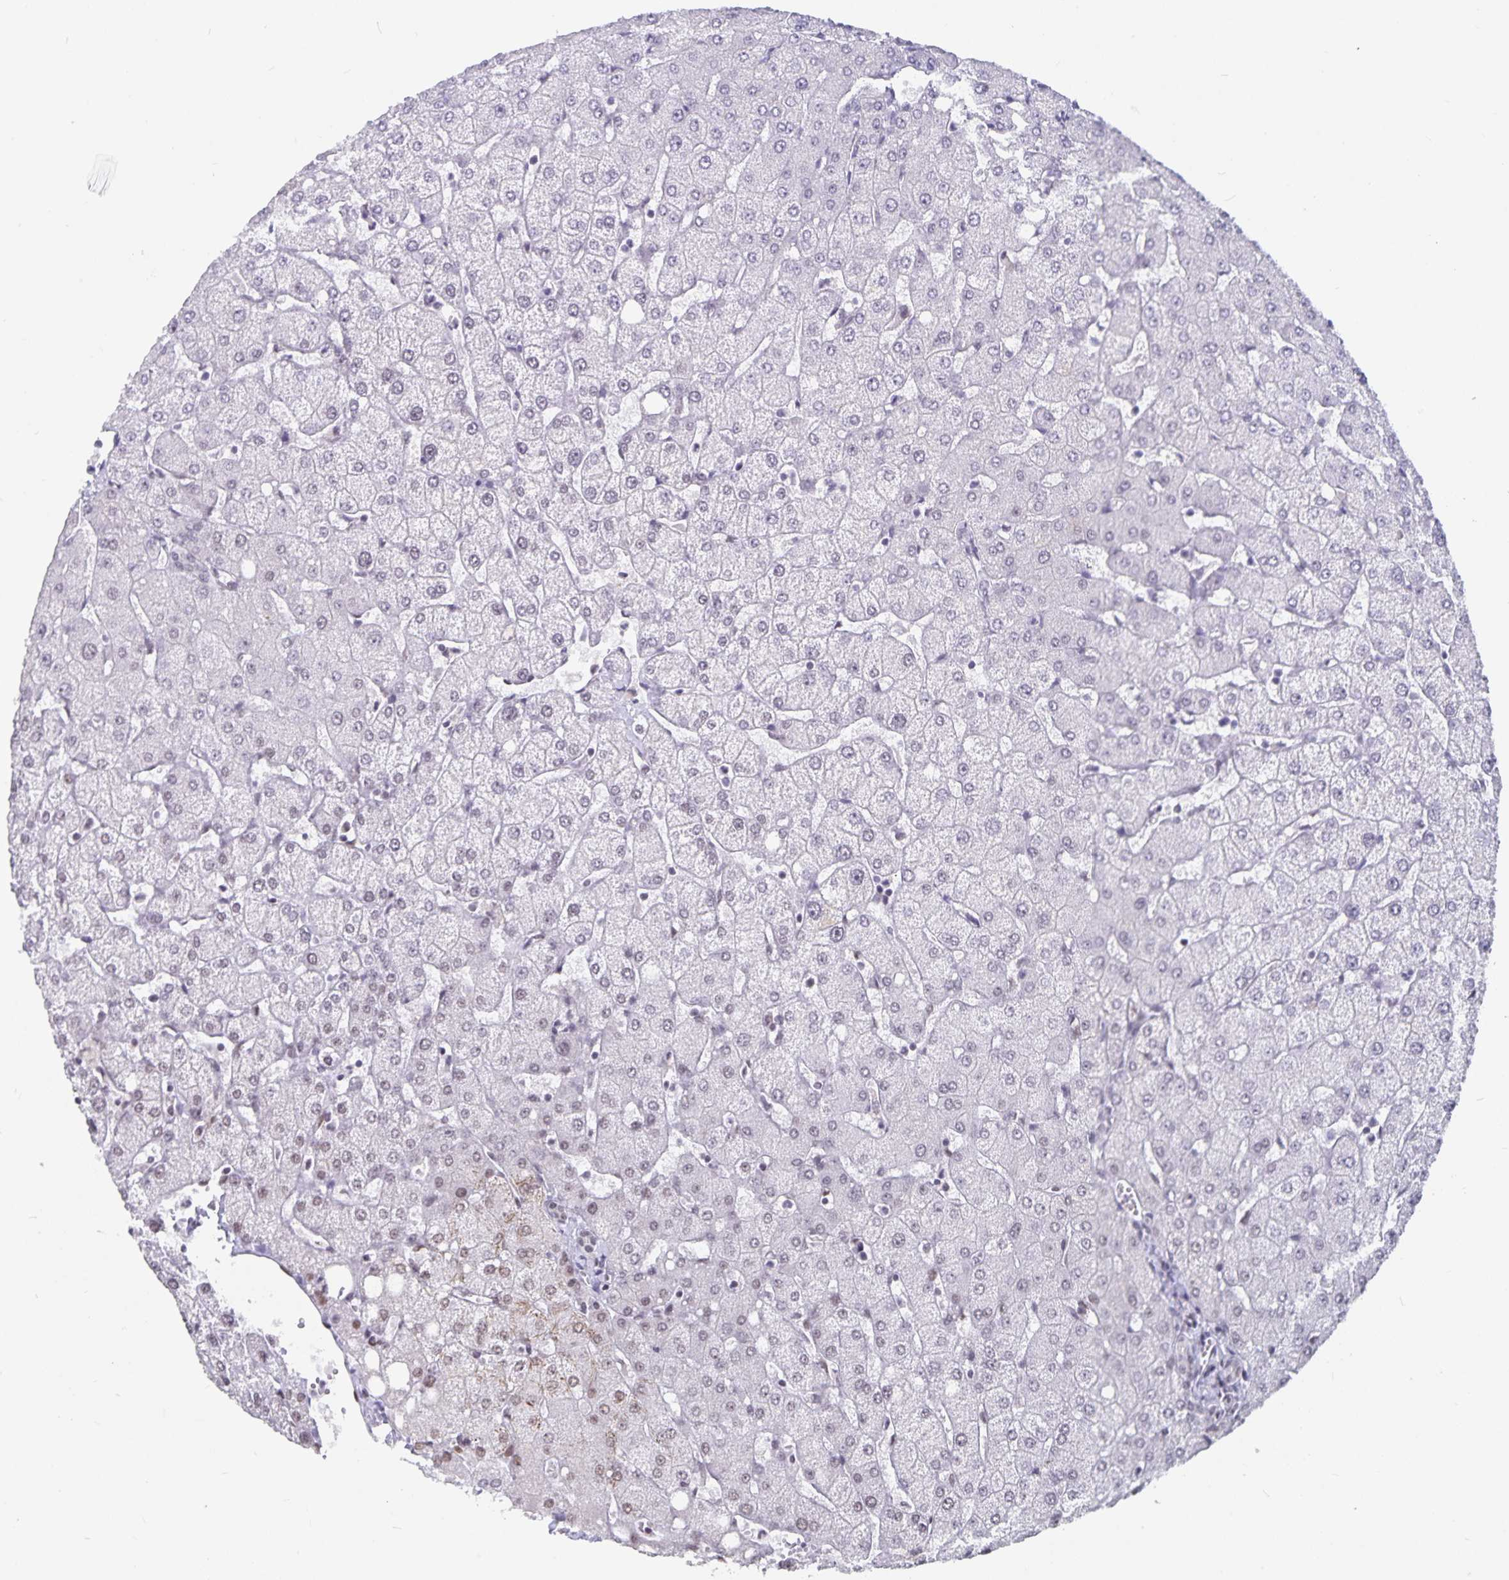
{"staining": {"intensity": "negative", "quantity": "none", "location": "none"}, "tissue": "liver", "cell_type": "Cholangiocytes", "image_type": "normal", "snomed": [{"axis": "morphology", "description": "Normal tissue, NOS"}, {"axis": "topography", "description": "Liver"}], "caption": "Immunohistochemical staining of benign liver displays no significant staining in cholangiocytes. (DAB IHC, high magnification).", "gene": "PBX2", "patient": {"sex": "female", "age": 54}}